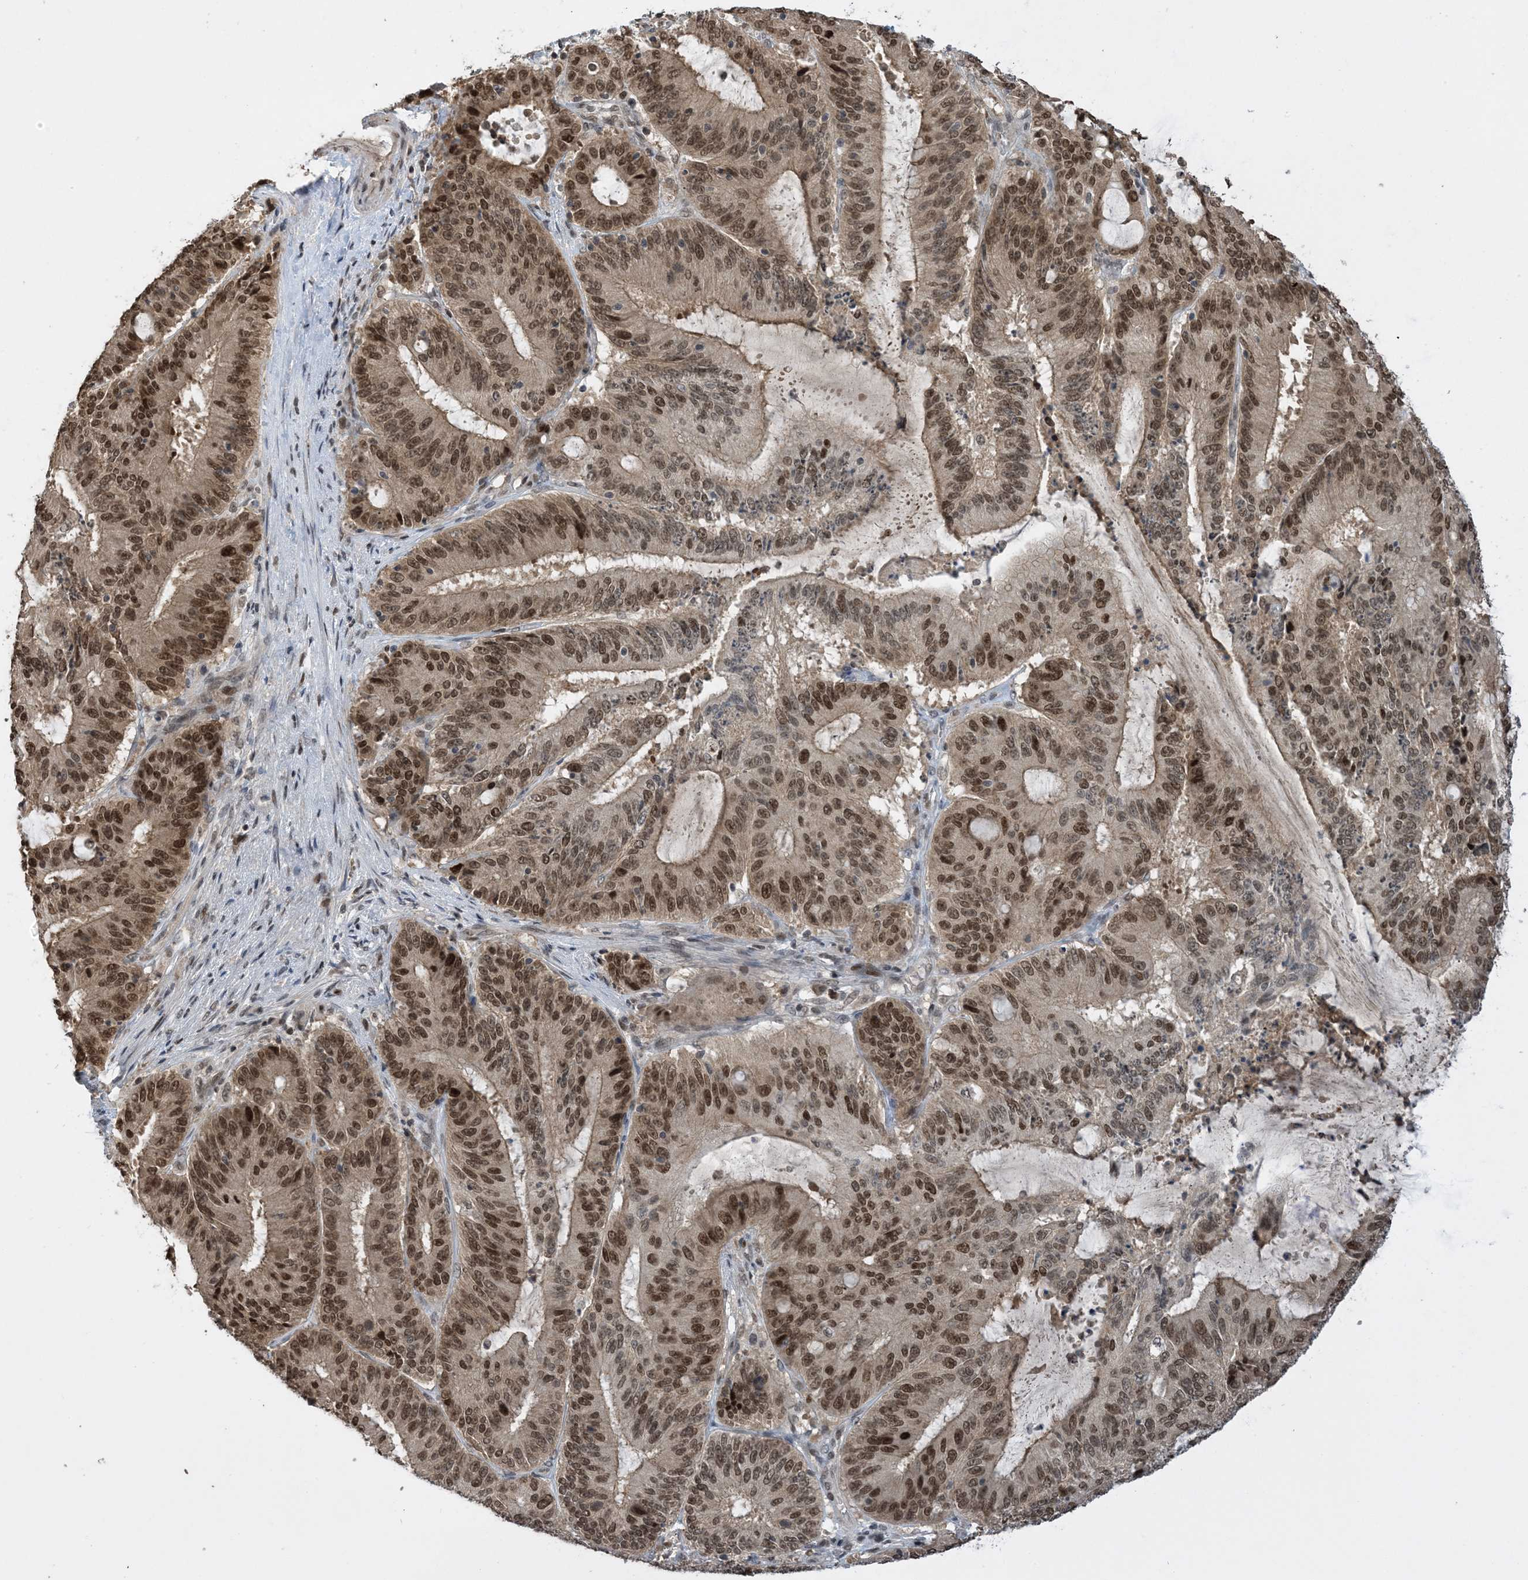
{"staining": {"intensity": "strong", "quantity": ">75%", "location": "nuclear"}, "tissue": "liver cancer", "cell_type": "Tumor cells", "image_type": "cancer", "snomed": [{"axis": "morphology", "description": "Normal tissue, NOS"}, {"axis": "morphology", "description": "Cholangiocarcinoma"}, {"axis": "topography", "description": "Liver"}, {"axis": "topography", "description": "Peripheral nerve tissue"}], "caption": "Immunohistochemical staining of liver cancer shows high levels of strong nuclear staining in approximately >75% of tumor cells.", "gene": "ACYP2", "patient": {"sex": "female", "age": 73}}